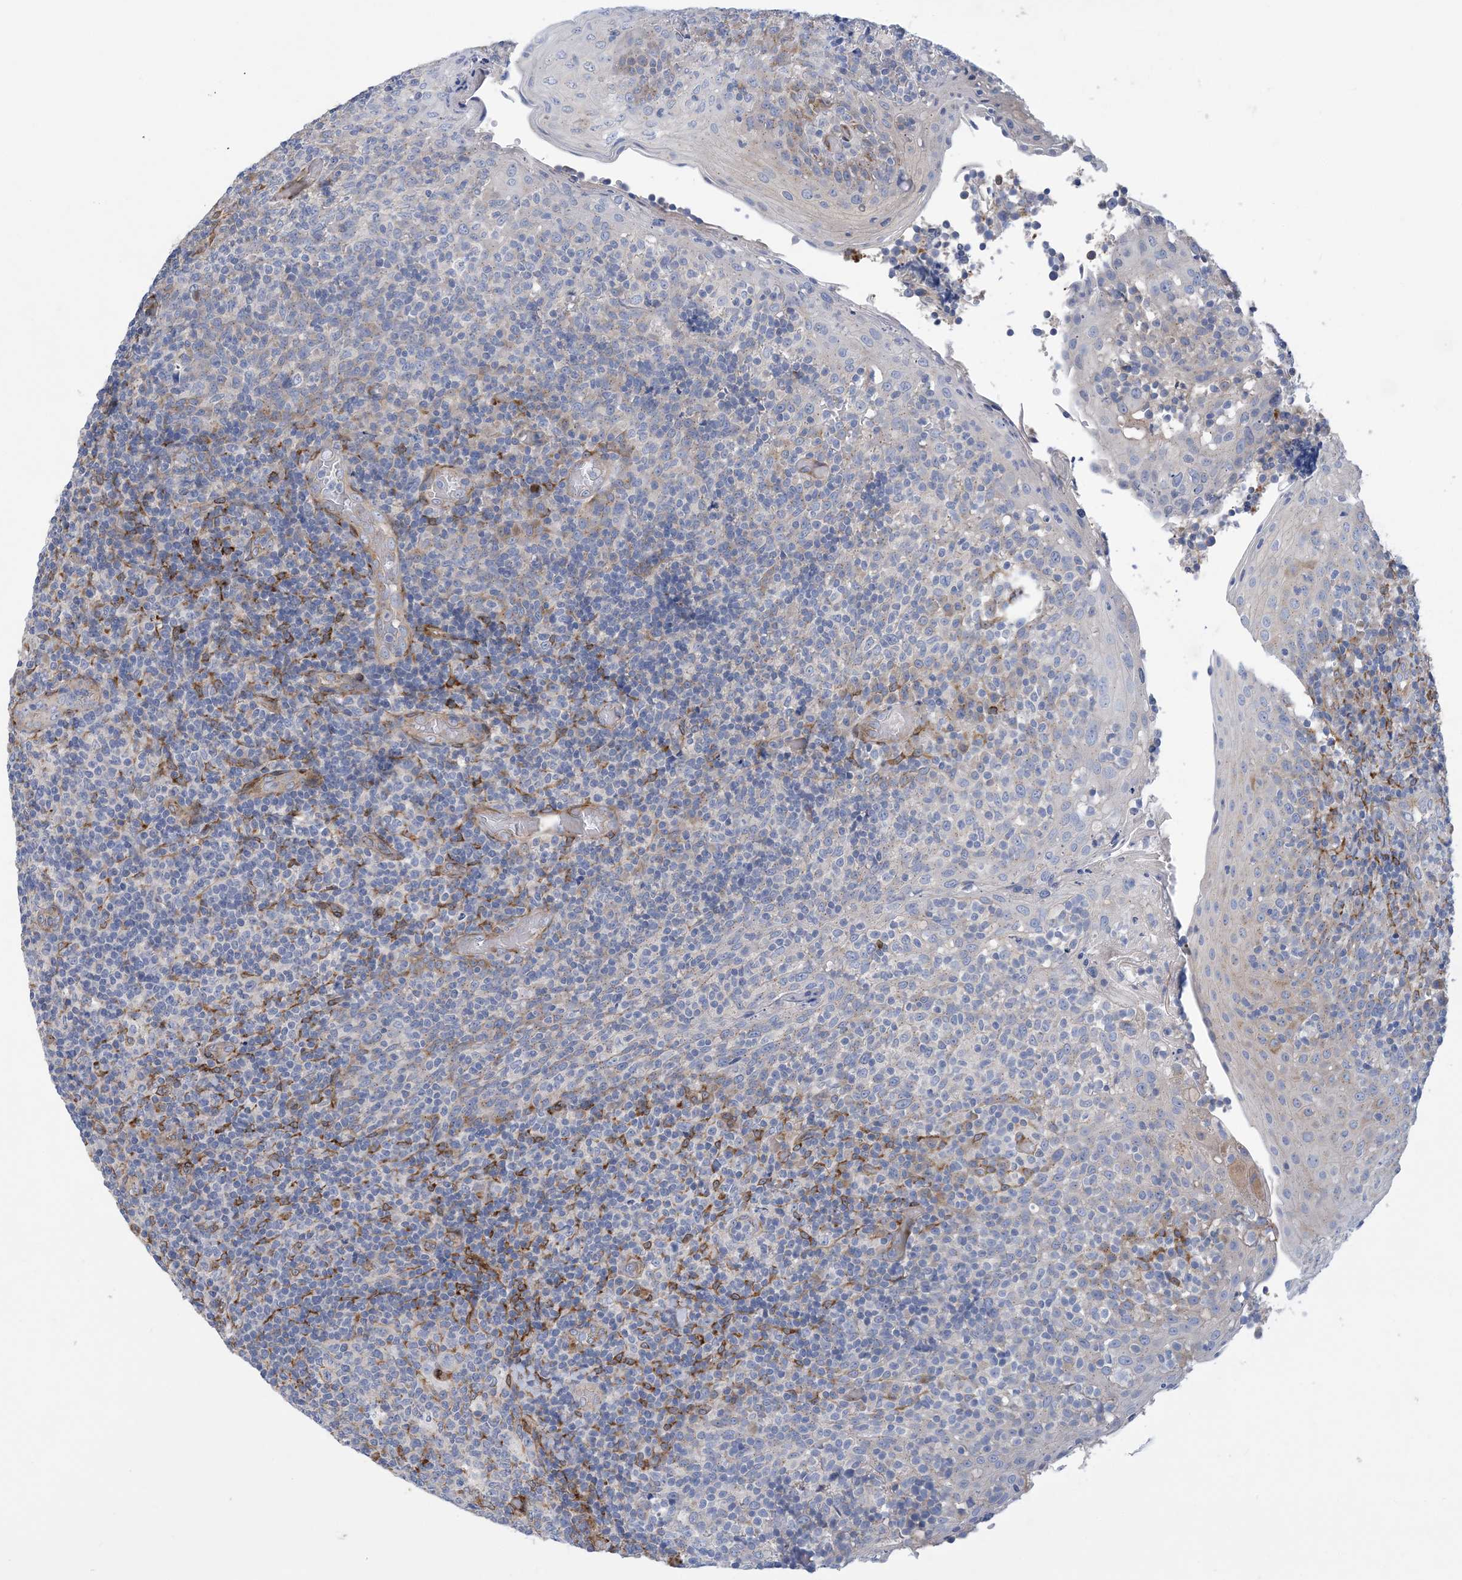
{"staining": {"intensity": "weak", "quantity": "<25%", "location": "cytoplasmic/membranous"}, "tissue": "tonsil", "cell_type": "Germinal center cells", "image_type": "normal", "snomed": [{"axis": "morphology", "description": "Normal tissue, NOS"}, {"axis": "topography", "description": "Tonsil"}], "caption": "Tonsil stained for a protein using immunohistochemistry (IHC) reveals no staining germinal center cells.", "gene": "RBMS3", "patient": {"sex": "female", "age": 19}}